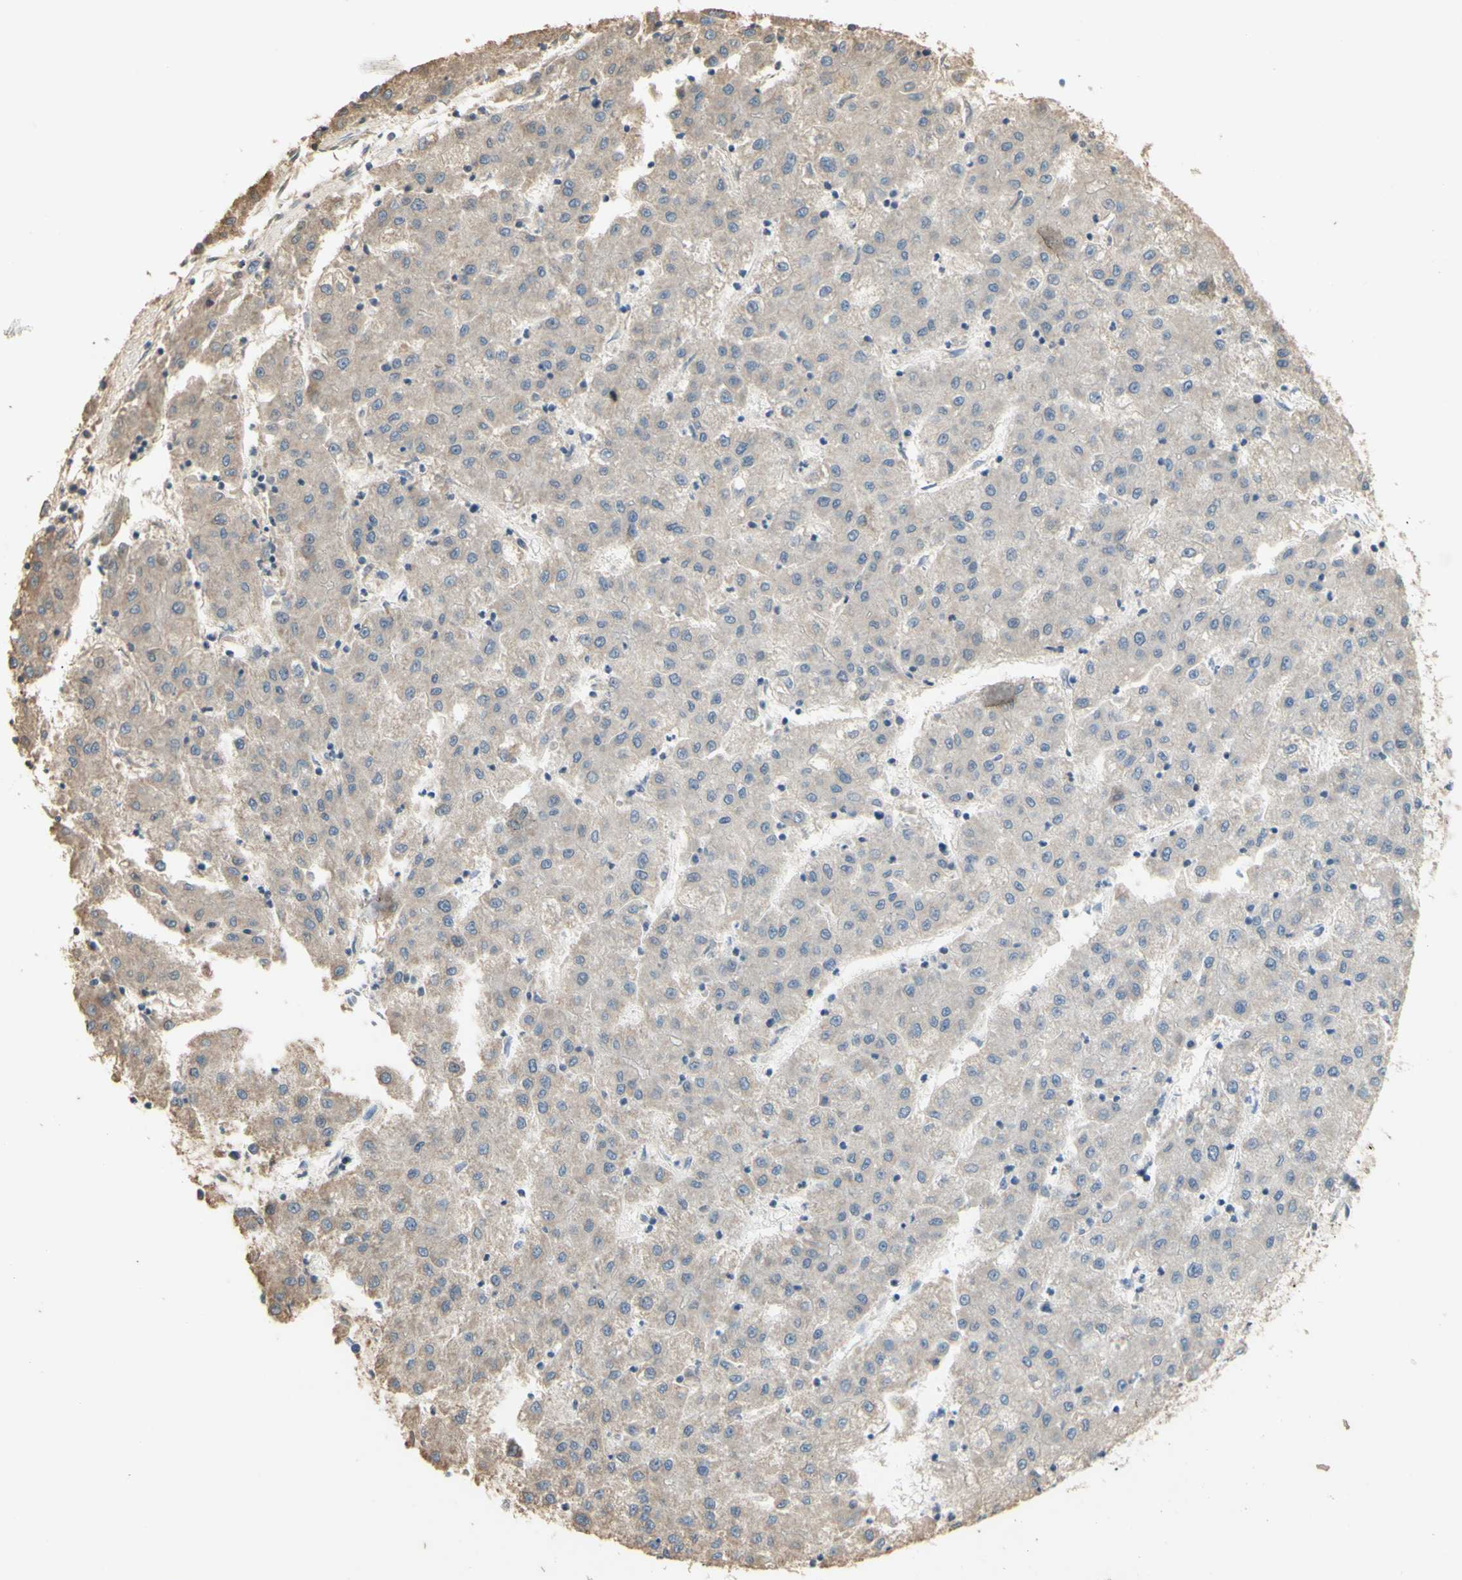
{"staining": {"intensity": "negative", "quantity": "none", "location": "none"}, "tissue": "liver cancer", "cell_type": "Tumor cells", "image_type": "cancer", "snomed": [{"axis": "morphology", "description": "Carcinoma, Hepatocellular, NOS"}, {"axis": "topography", "description": "Liver"}], "caption": "Tumor cells are negative for protein expression in human liver cancer (hepatocellular carcinoma).", "gene": "PTGIS", "patient": {"sex": "male", "age": 72}}